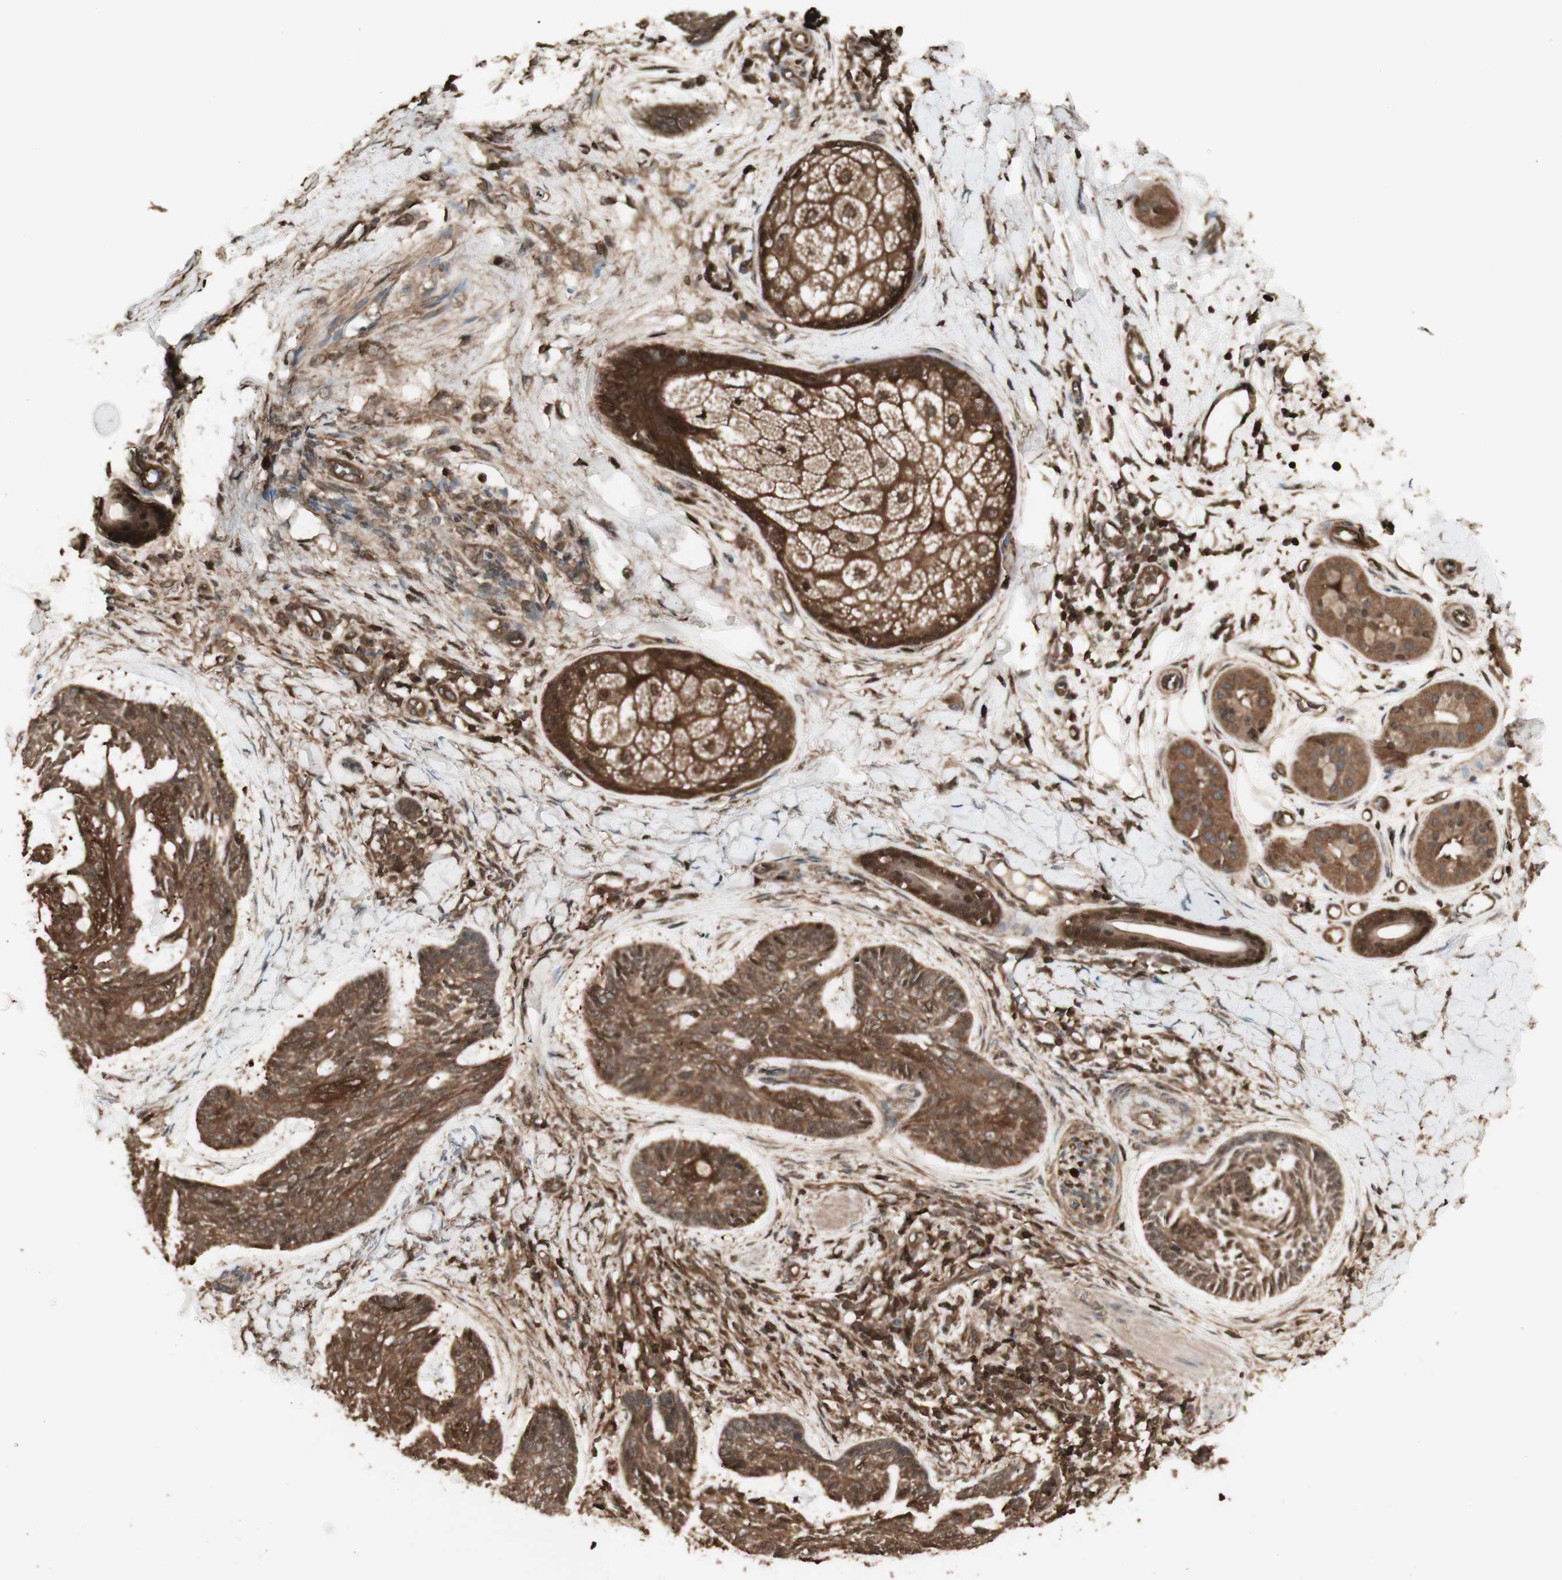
{"staining": {"intensity": "moderate", "quantity": ">75%", "location": "cytoplasmic/membranous"}, "tissue": "skin cancer", "cell_type": "Tumor cells", "image_type": "cancer", "snomed": [{"axis": "morphology", "description": "Basal cell carcinoma"}, {"axis": "topography", "description": "Skin"}], "caption": "Skin cancer (basal cell carcinoma) stained with a brown dye reveals moderate cytoplasmic/membranous positive positivity in about >75% of tumor cells.", "gene": "YWHAB", "patient": {"sex": "male", "age": 43}}